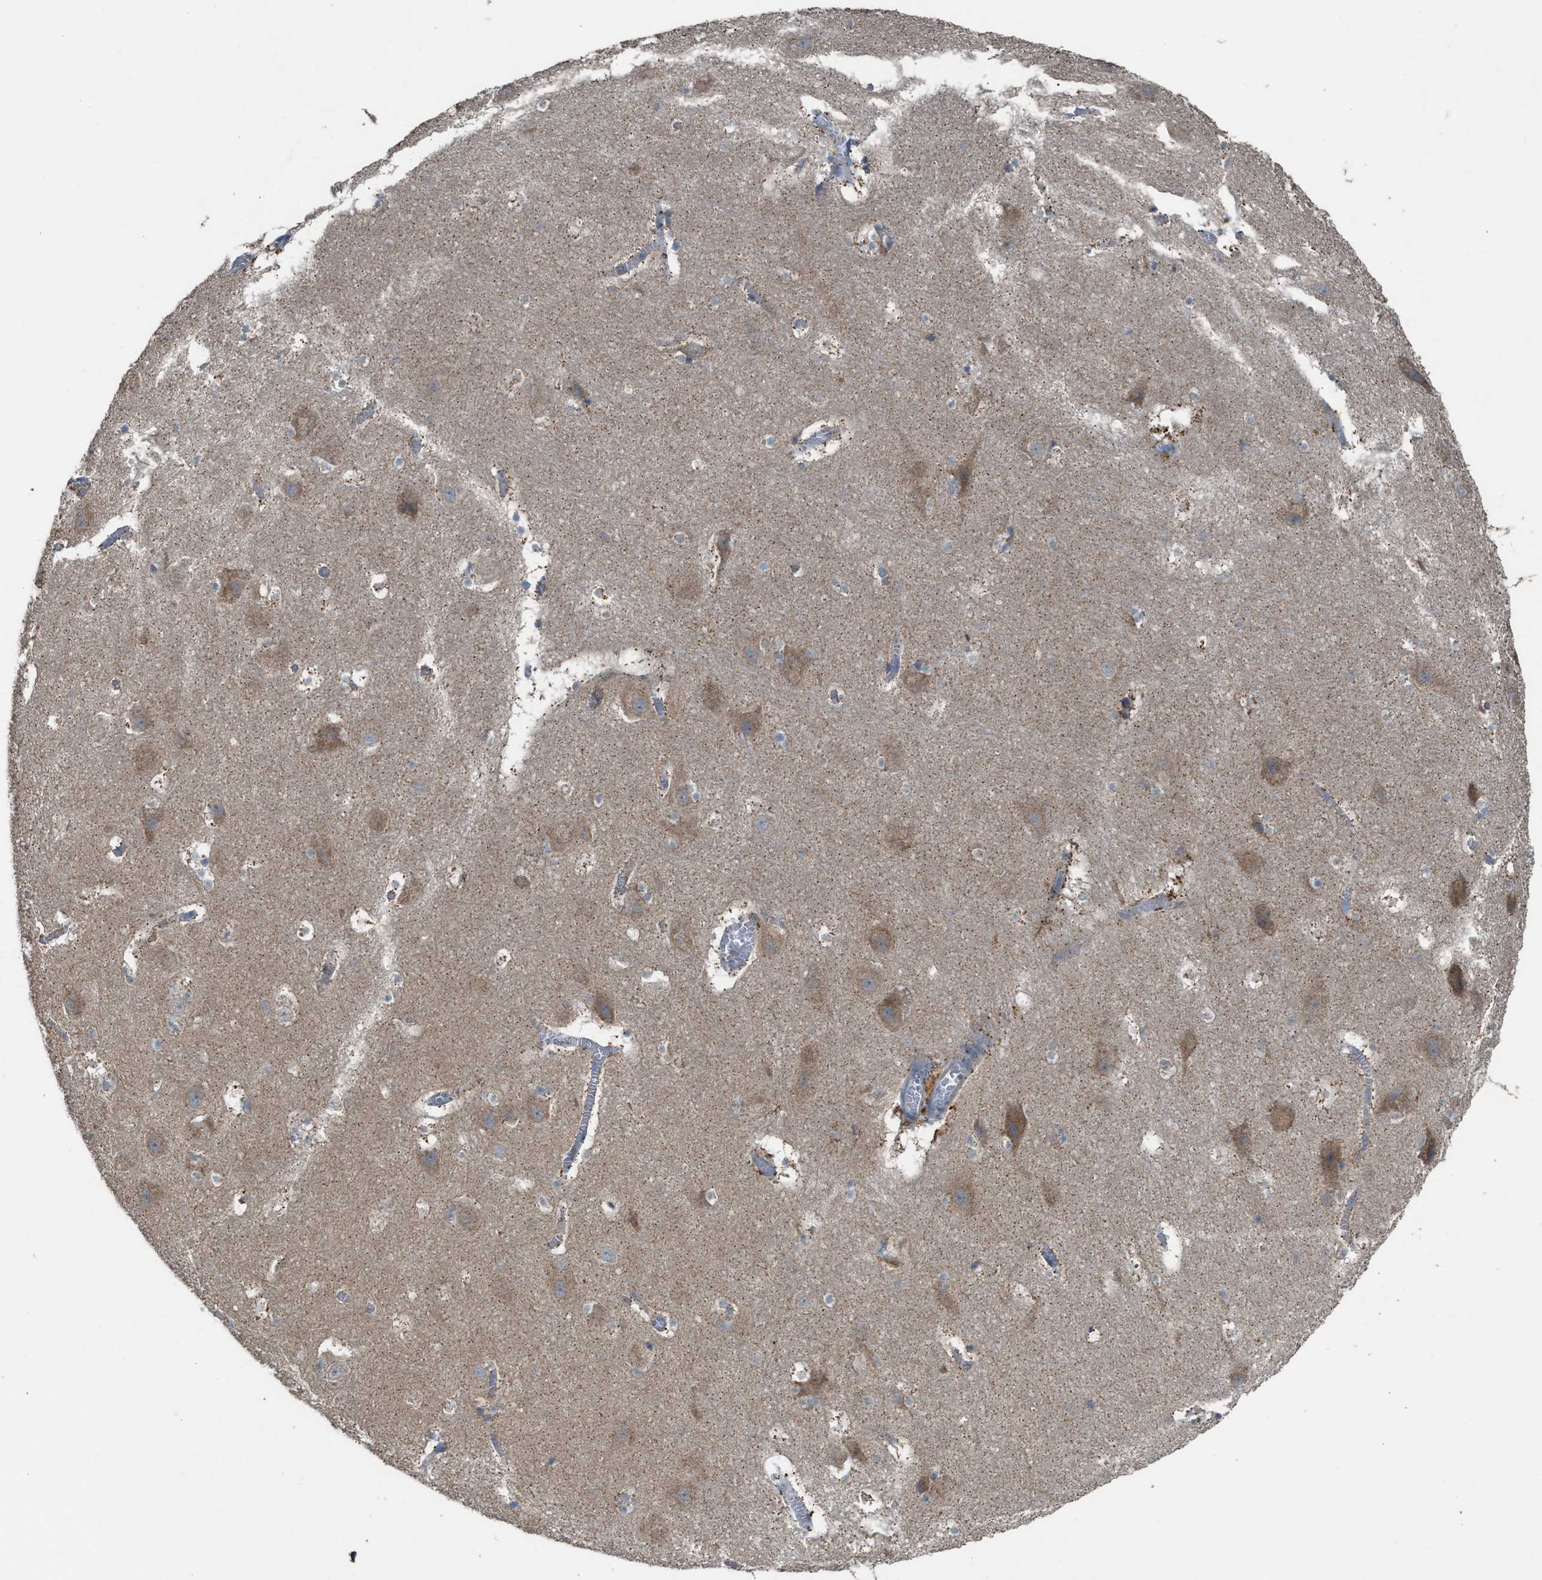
{"staining": {"intensity": "moderate", "quantity": "<25%", "location": "cytoplasmic/membranous"}, "tissue": "hippocampus", "cell_type": "Glial cells", "image_type": "normal", "snomed": [{"axis": "morphology", "description": "Normal tissue, NOS"}, {"axis": "topography", "description": "Hippocampus"}], "caption": "Immunohistochemistry (IHC) of unremarkable hippocampus exhibits low levels of moderate cytoplasmic/membranous staining in approximately <25% of glial cells.", "gene": "TPK1", "patient": {"sex": "male", "age": 45}}